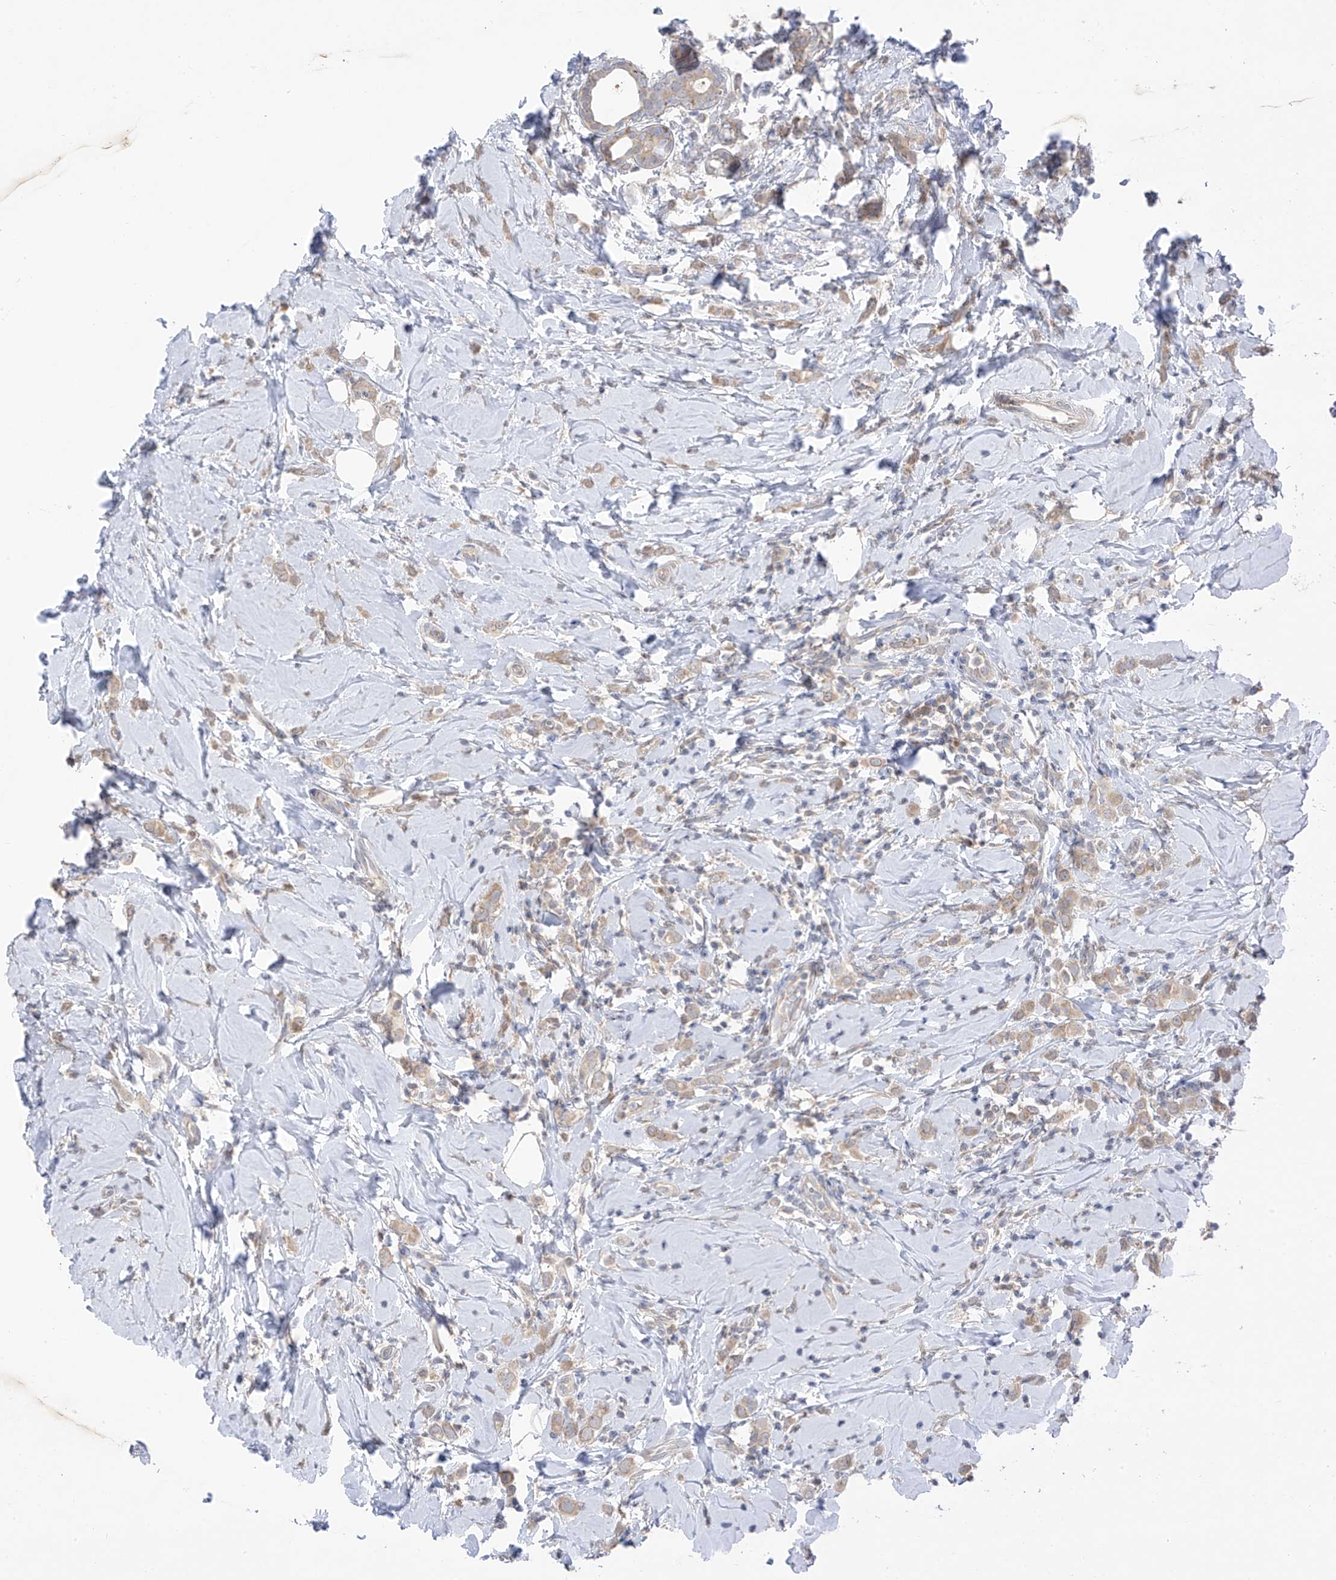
{"staining": {"intensity": "weak", "quantity": ">75%", "location": "cytoplasmic/membranous"}, "tissue": "breast cancer", "cell_type": "Tumor cells", "image_type": "cancer", "snomed": [{"axis": "morphology", "description": "Lobular carcinoma"}, {"axis": "topography", "description": "Breast"}], "caption": "A brown stain shows weak cytoplasmic/membranous staining of a protein in lobular carcinoma (breast) tumor cells.", "gene": "NALCN", "patient": {"sex": "female", "age": 47}}